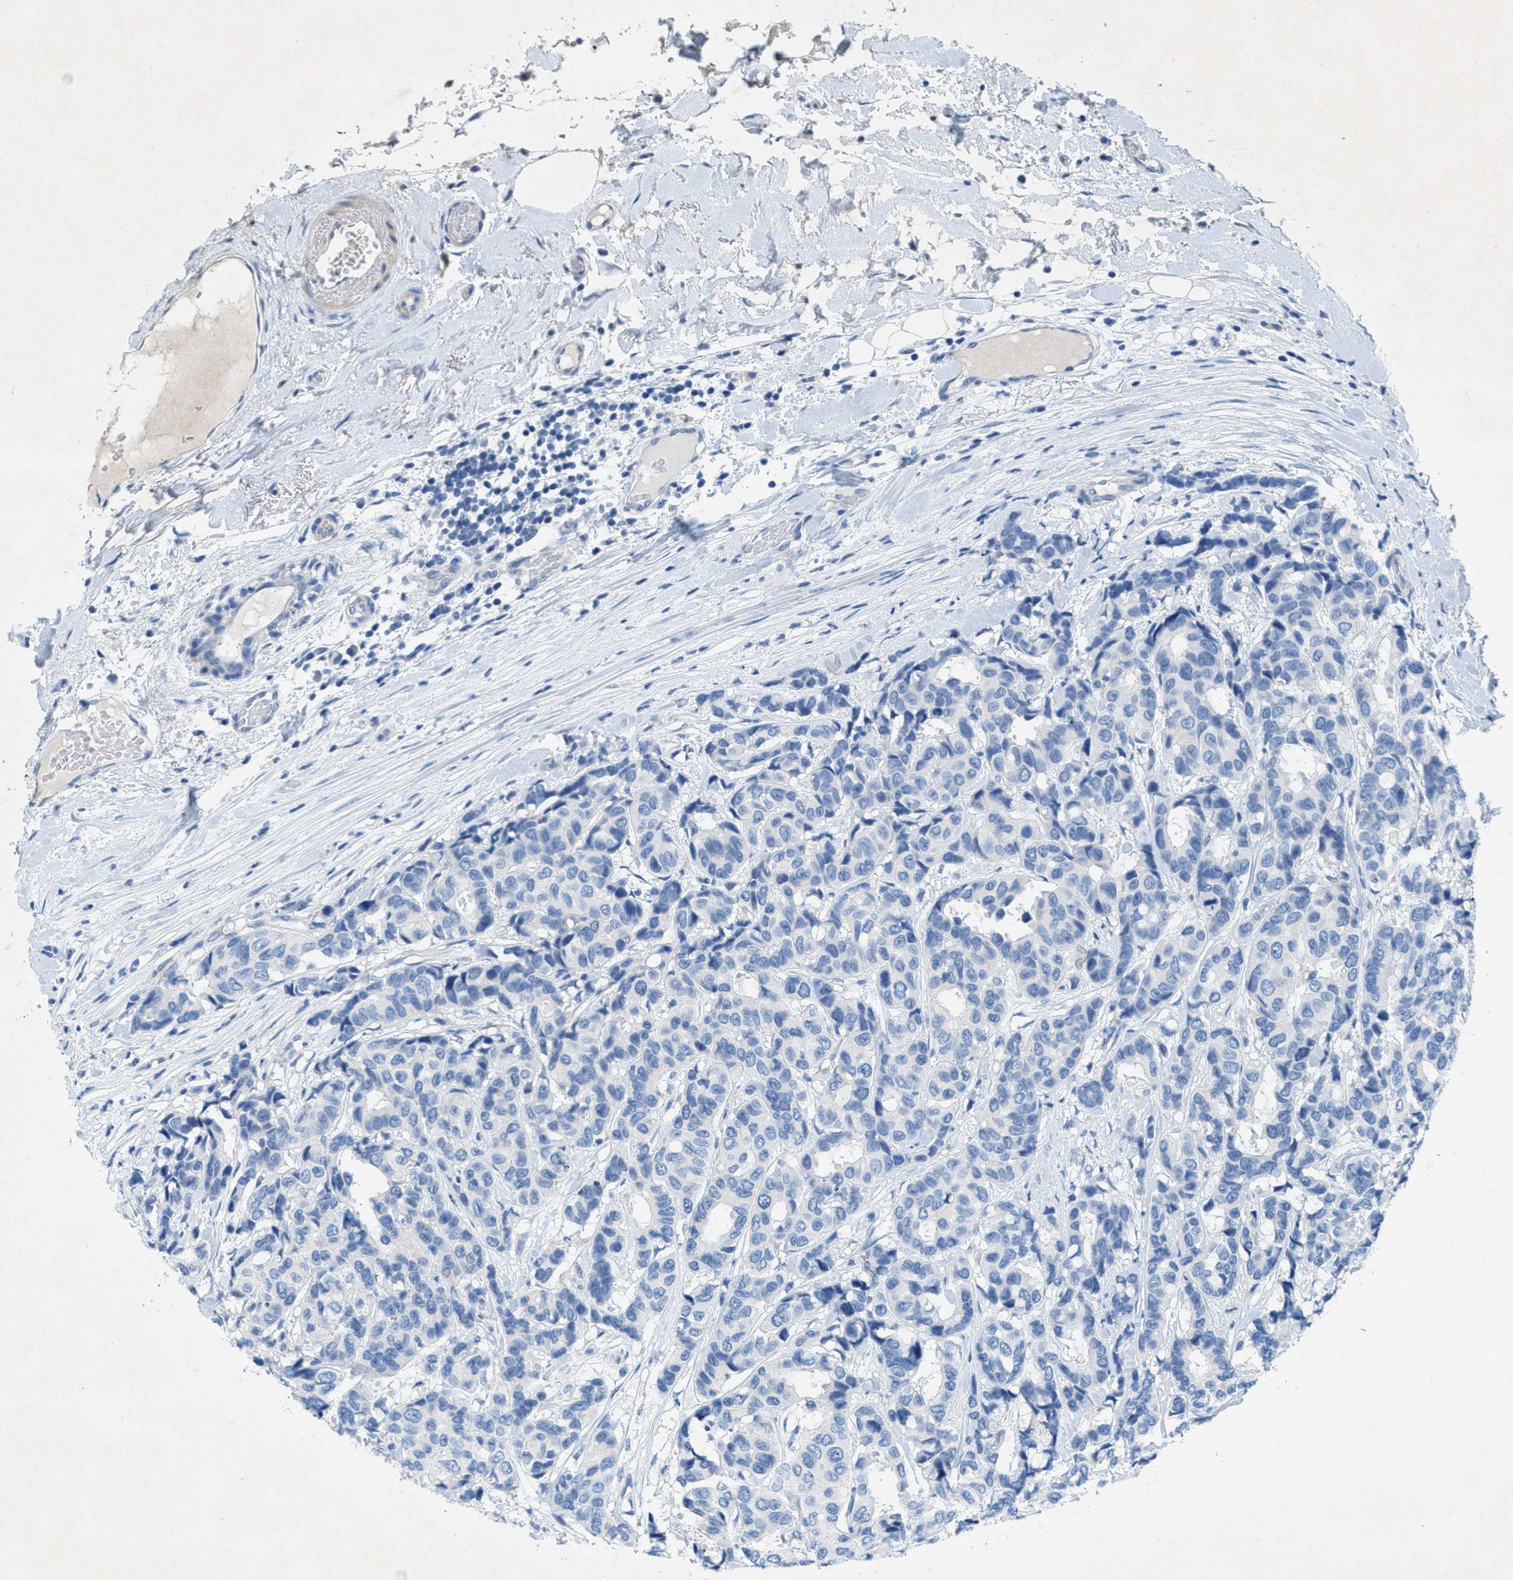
{"staining": {"intensity": "negative", "quantity": "none", "location": "none"}, "tissue": "breast cancer", "cell_type": "Tumor cells", "image_type": "cancer", "snomed": [{"axis": "morphology", "description": "Duct carcinoma"}, {"axis": "topography", "description": "Breast"}], "caption": "Immunohistochemical staining of infiltrating ductal carcinoma (breast) exhibits no significant positivity in tumor cells.", "gene": "GALNT17", "patient": {"sex": "female", "age": 87}}